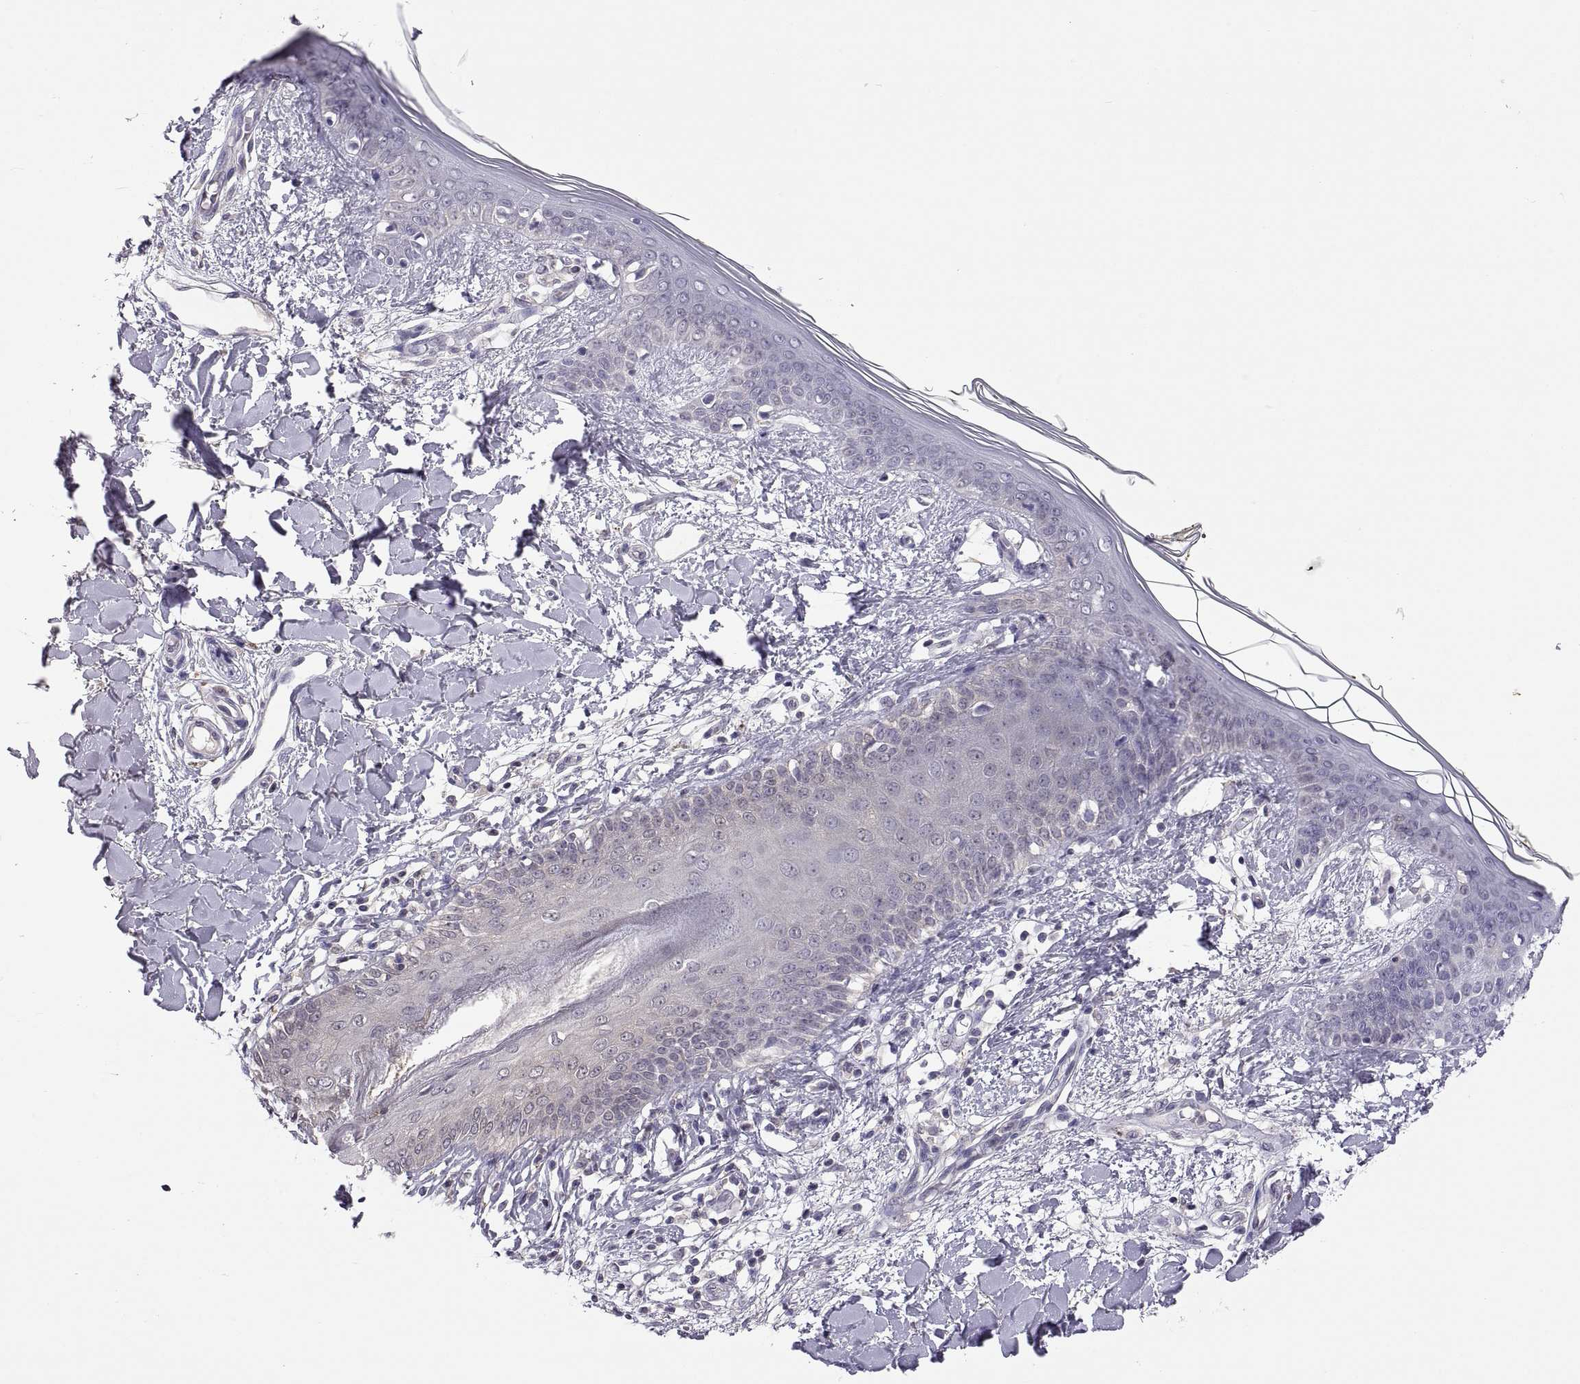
{"staining": {"intensity": "negative", "quantity": "none", "location": "none"}, "tissue": "skin", "cell_type": "Fibroblasts", "image_type": "normal", "snomed": [{"axis": "morphology", "description": "Normal tissue, NOS"}, {"axis": "topography", "description": "Skin"}], "caption": "IHC histopathology image of unremarkable skin: human skin stained with DAB (3,3'-diaminobenzidine) demonstrates no significant protein staining in fibroblasts. (Immunohistochemistry, brightfield microscopy, high magnification).", "gene": "FGF9", "patient": {"sex": "female", "age": 34}}